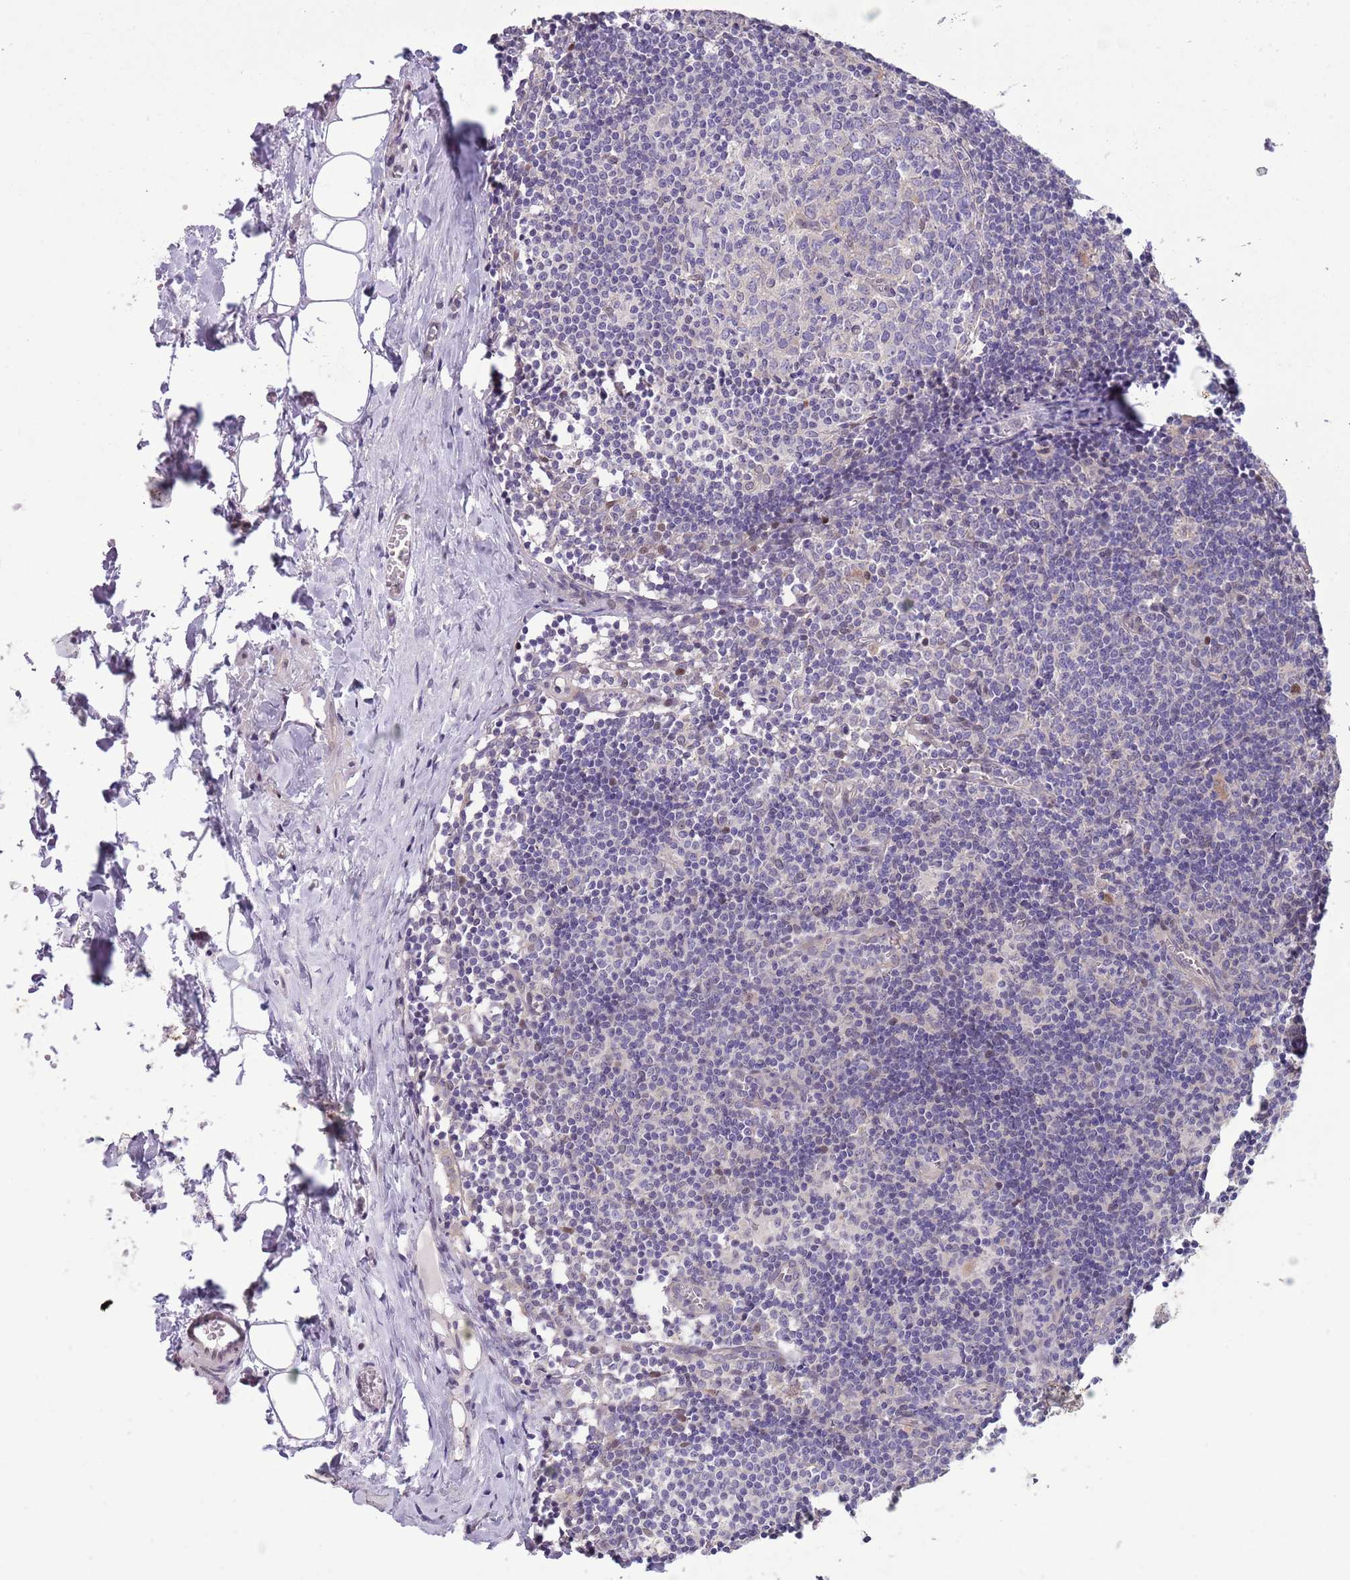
{"staining": {"intensity": "negative", "quantity": "none", "location": "none"}, "tissue": "lymph node", "cell_type": "Germinal center cells", "image_type": "normal", "snomed": [{"axis": "morphology", "description": "Normal tissue, NOS"}, {"axis": "topography", "description": "Lymph node"}], "caption": "Immunohistochemistry (IHC) histopathology image of normal human lymph node stained for a protein (brown), which shows no staining in germinal center cells. Nuclei are stained in blue.", "gene": "CCND2", "patient": {"sex": "female", "age": 42}}